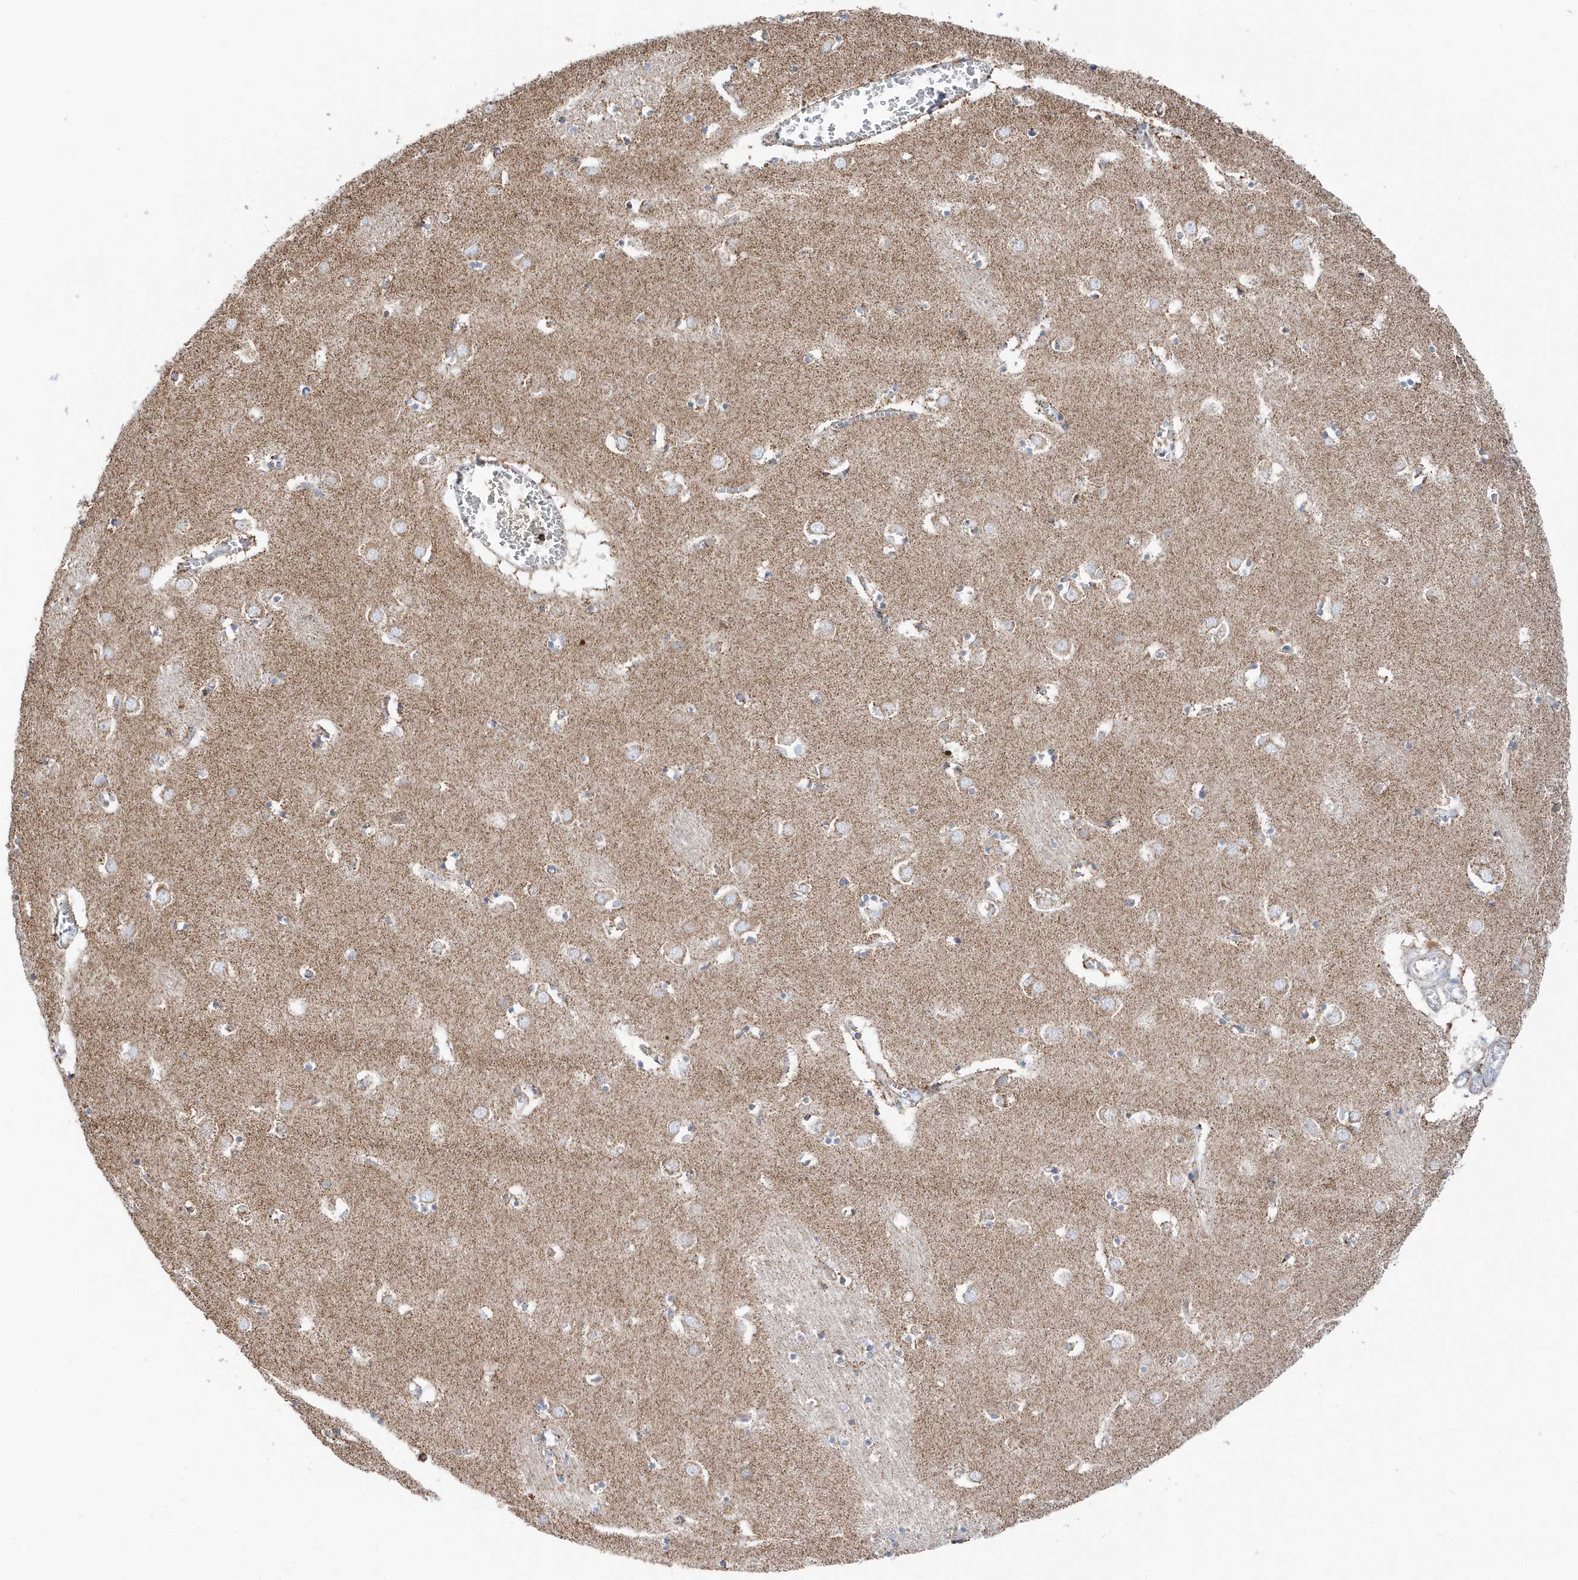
{"staining": {"intensity": "moderate", "quantity": "<25%", "location": "cytoplasmic/membranous"}, "tissue": "caudate", "cell_type": "Glial cells", "image_type": "normal", "snomed": [{"axis": "morphology", "description": "Normal tissue, NOS"}, {"axis": "topography", "description": "Lateral ventricle wall"}], "caption": "Moderate cytoplasmic/membranous protein expression is identified in approximately <25% of glial cells in caudate. Nuclei are stained in blue.", "gene": "TMCO6", "patient": {"sex": "male", "age": 70}}